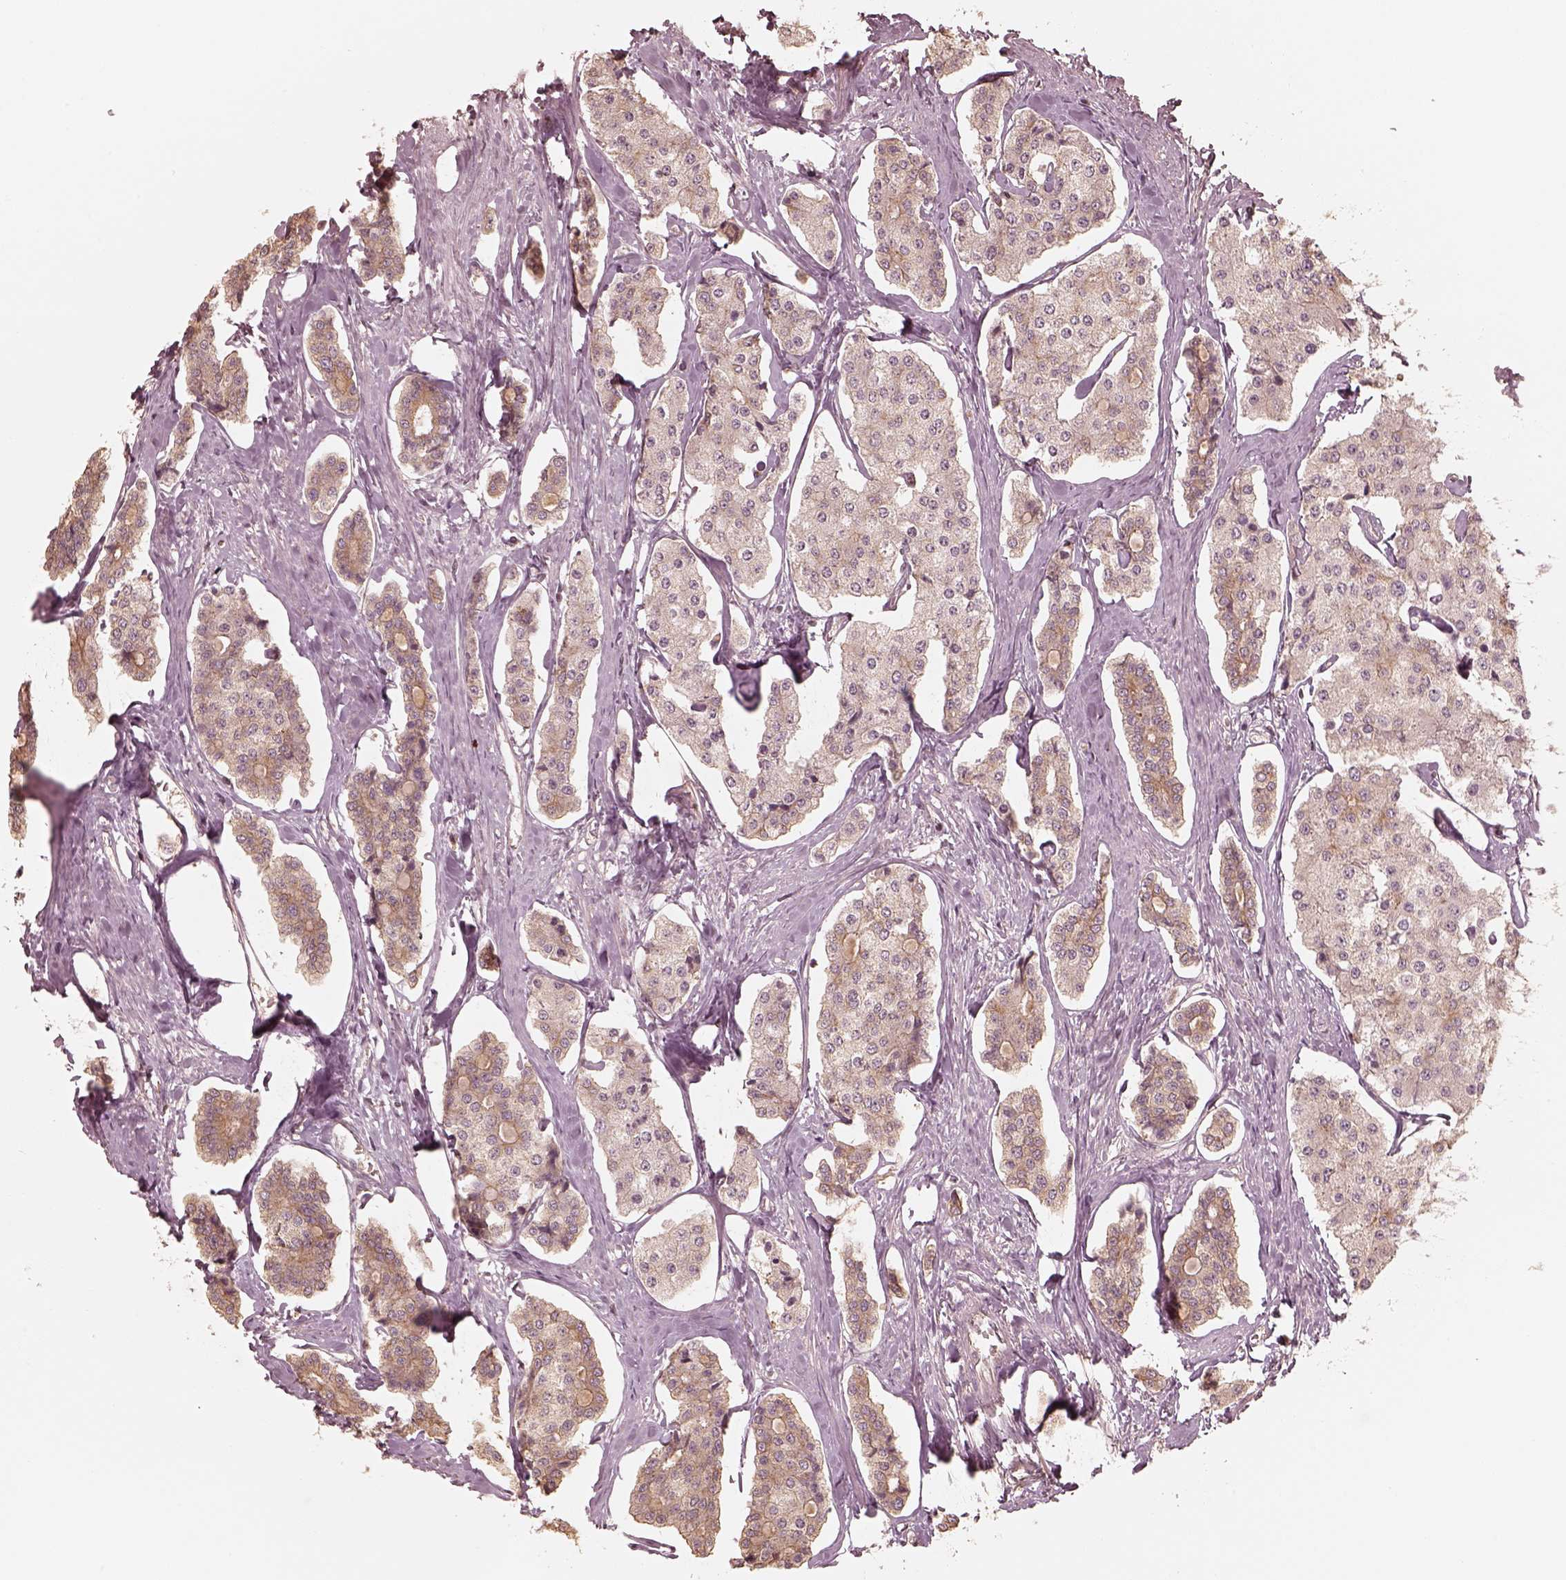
{"staining": {"intensity": "weak", "quantity": "<25%", "location": "cytoplasmic/membranous"}, "tissue": "carcinoid", "cell_type": "Tumor cells", "image_type": "cancer", "snomed": [{"axis": "morphology", "description": "Carcinoid, malignant, NOS"}, {"axis": "topography", "description": "Small intestine"}], "caption": "Immunohistochemistry image of human malignant carcinoid stained for a protein (brown), which reveals no expression in tumor cells.", "gene": "KIF5C", "patient": {"sex": "female", "age": 65}}